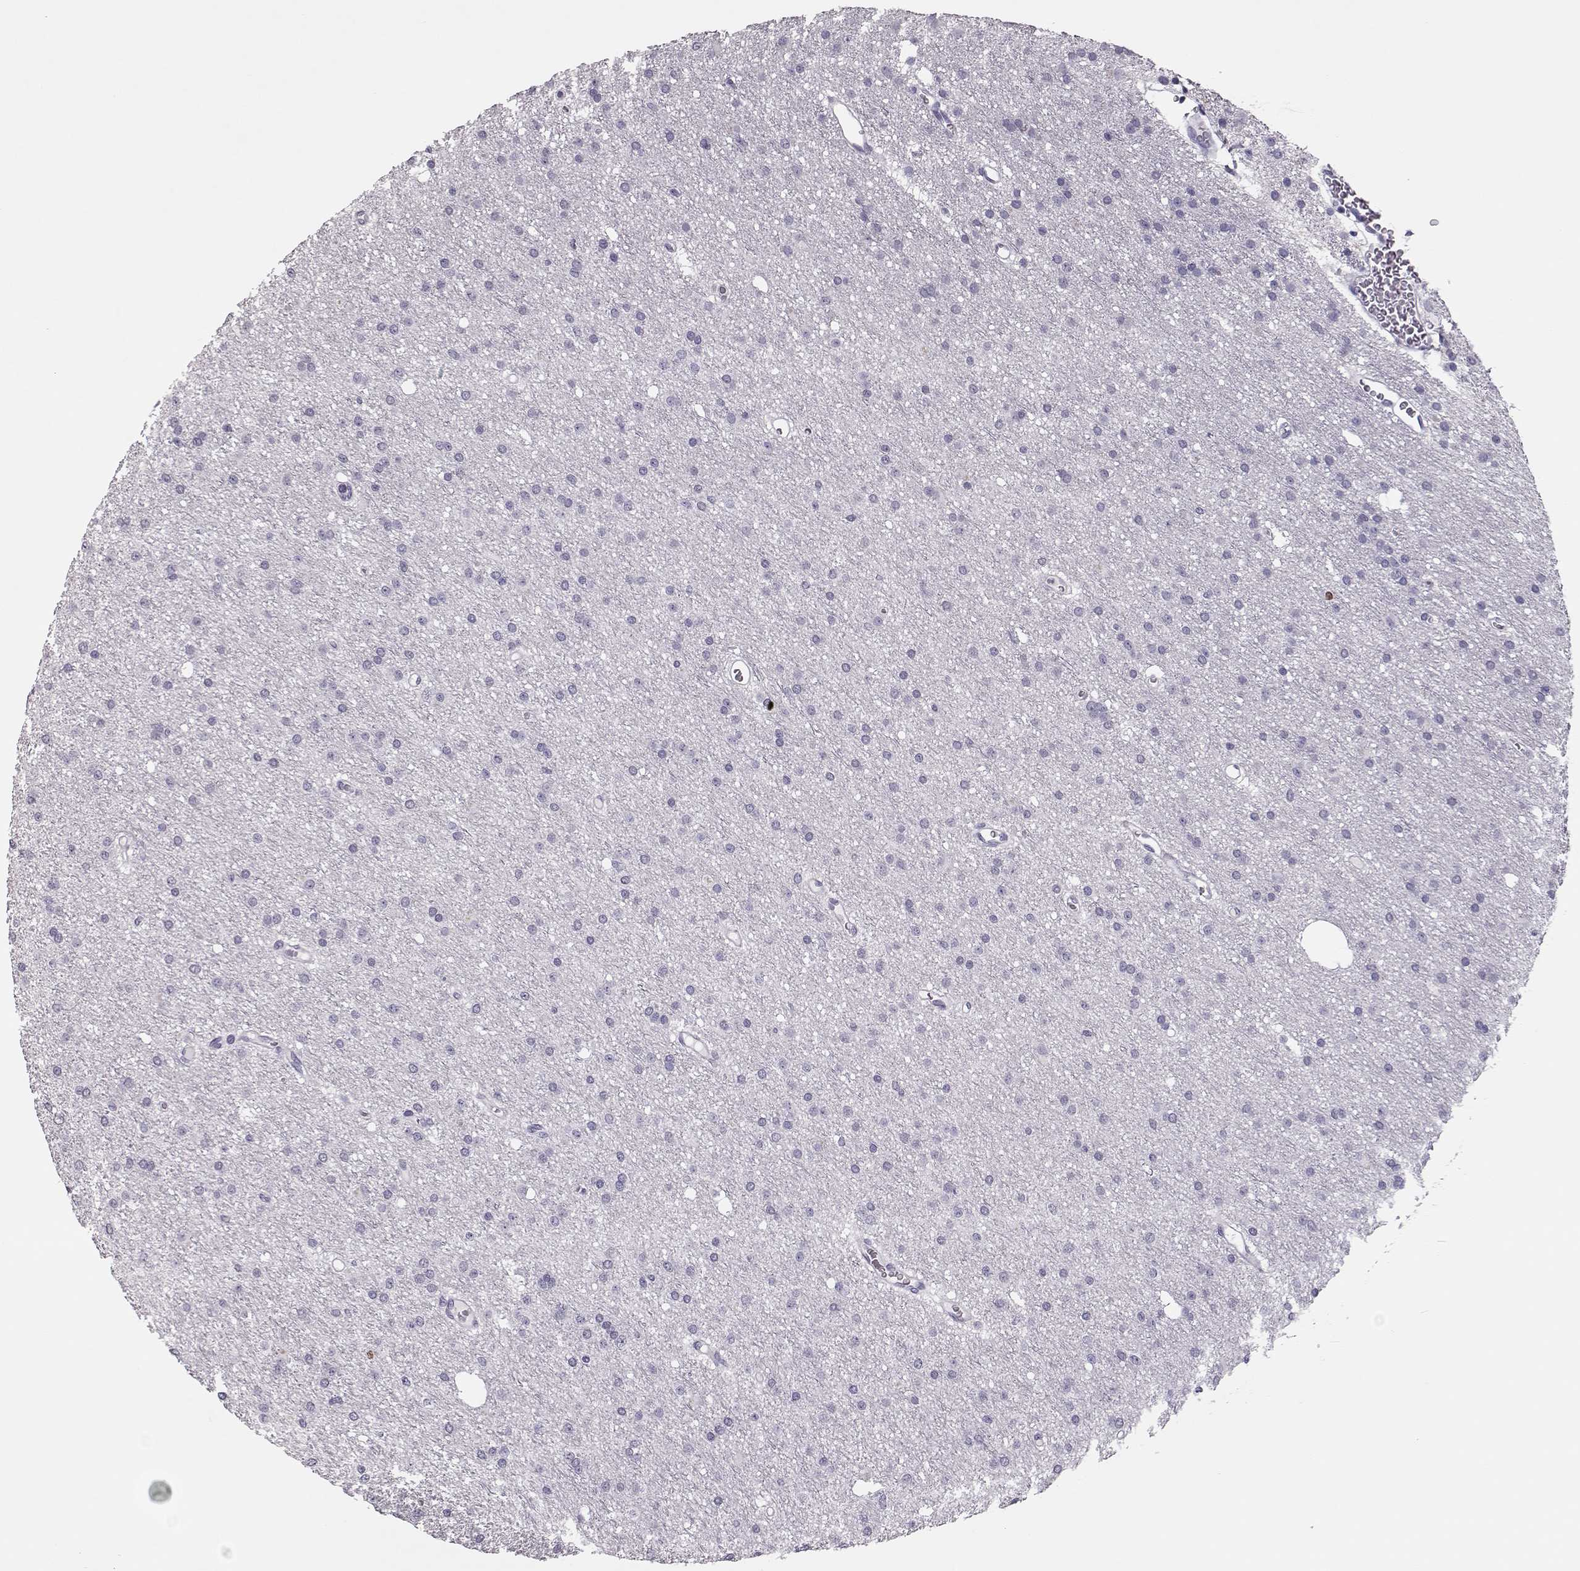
{"staining": {"intensity": "negative", "quantity": "none", "location": "none"}, "tissue": "glioma", "cell_type": "Tumor cells", "image_type": "cancer", "snomed": [{"axis": "morphology", "description": "Glioma, malignant, Low grade"}, {"axis": "topography", "description": "Brain"}], "caption": "DAB (3,3'-diaminobenzidine) immunohistochemical staining of malignant glioma (low-grade) exhibits no significant staining in tumor cells.", "gene": "SGO1", "patient": {"sex": "male", "age": 27}}